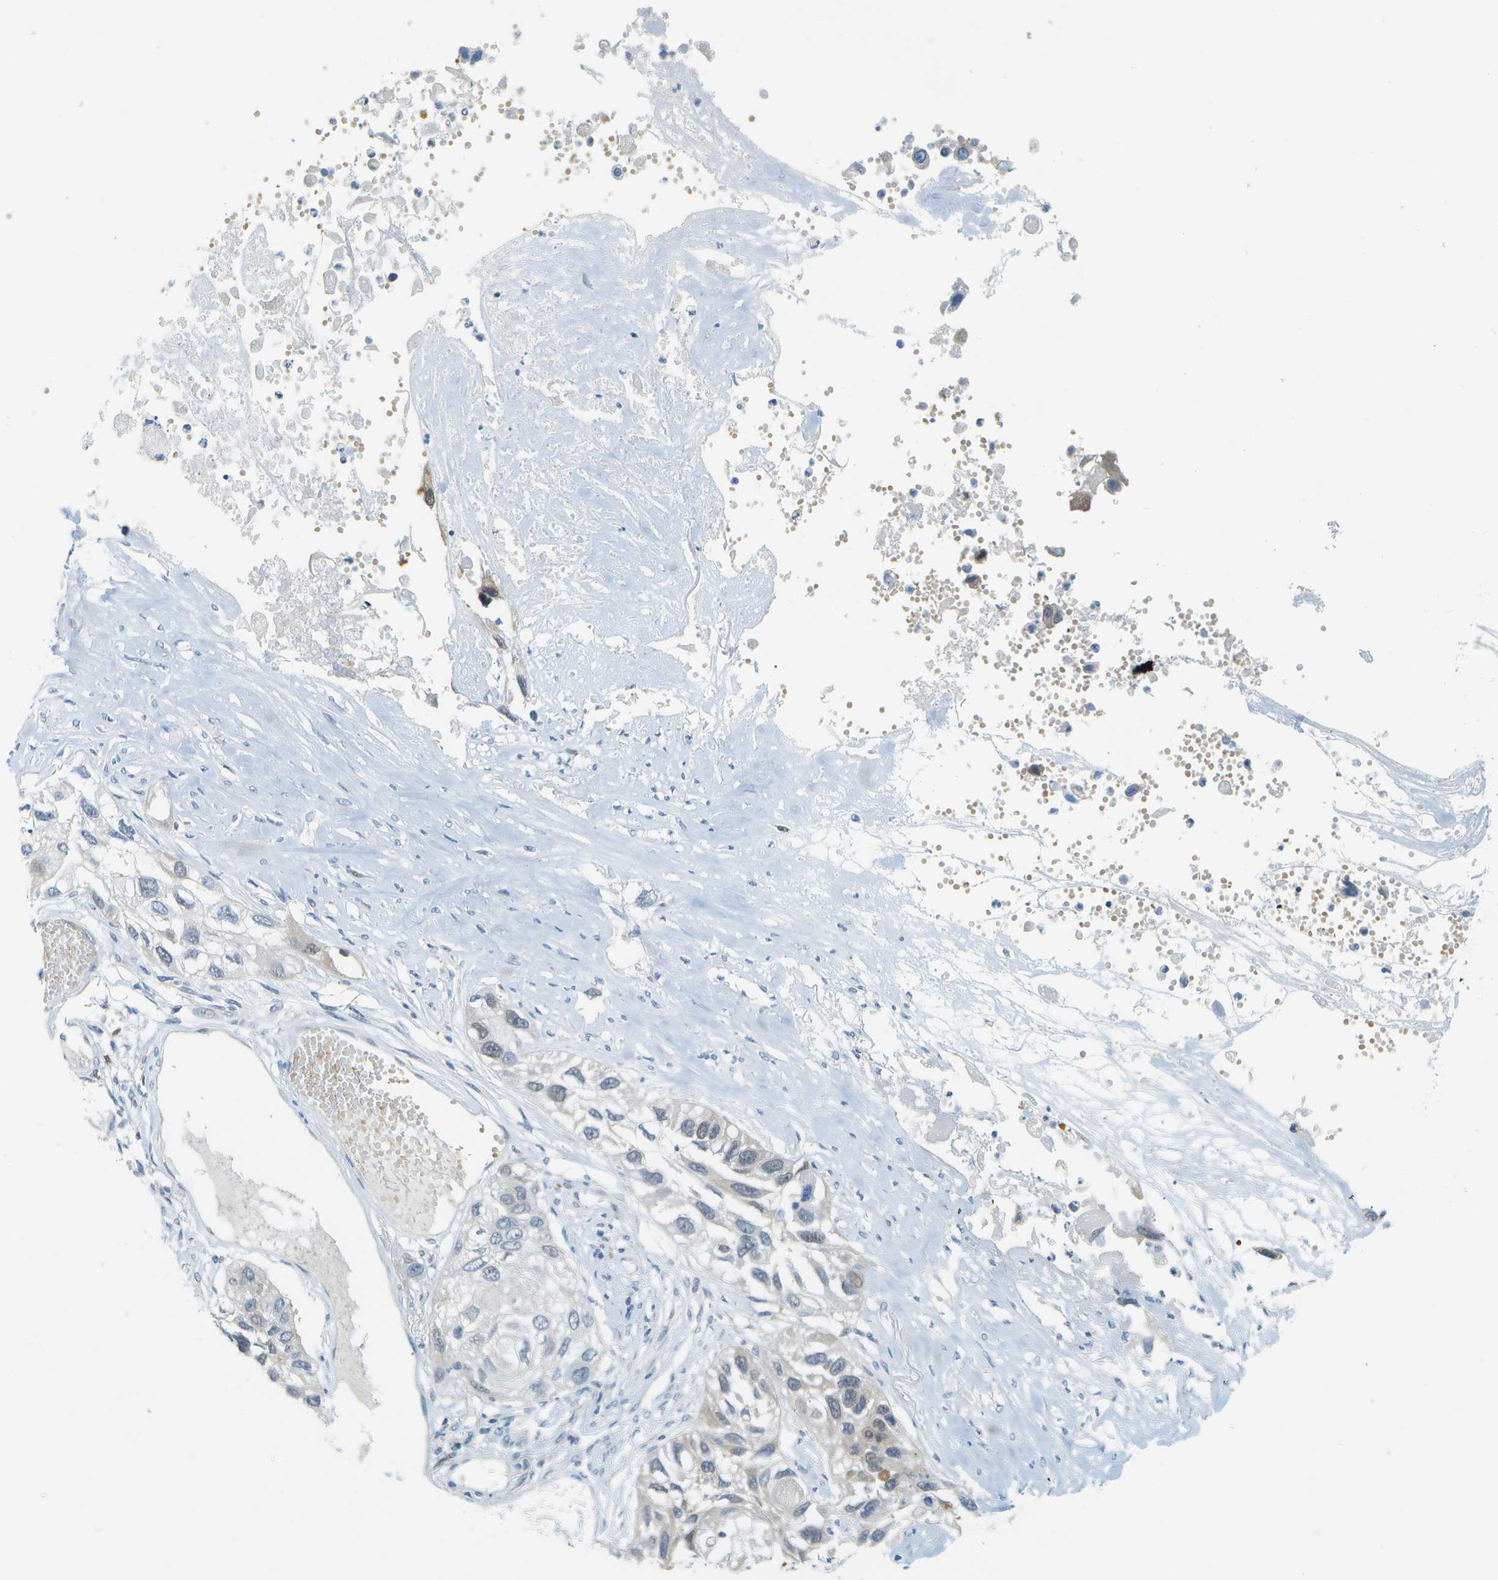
{"staining": {"intensity": "weak", "quantity": "<25%", "location": "cytoplasmic/membranous"}, "tissue": "lung cancer", "cell_type": "Tumor cells", "image_type": "cancer", "snomed": [{"axis": "morphology", "description": "Squamous cell carcinoma, NOS"}, {"axis": "topography", "description": "Lung"}], "caption": "Lung cancer (squamous cell carcinoma) was stained to show a protein in brown. There is no significant expression in tumor cells. (DAB (3,3'-diaminobenzidine) immunohistochemistry (IHC), high magnification).", "gene": "CUL9", "patient": {"sex": "male", "age": 71}}